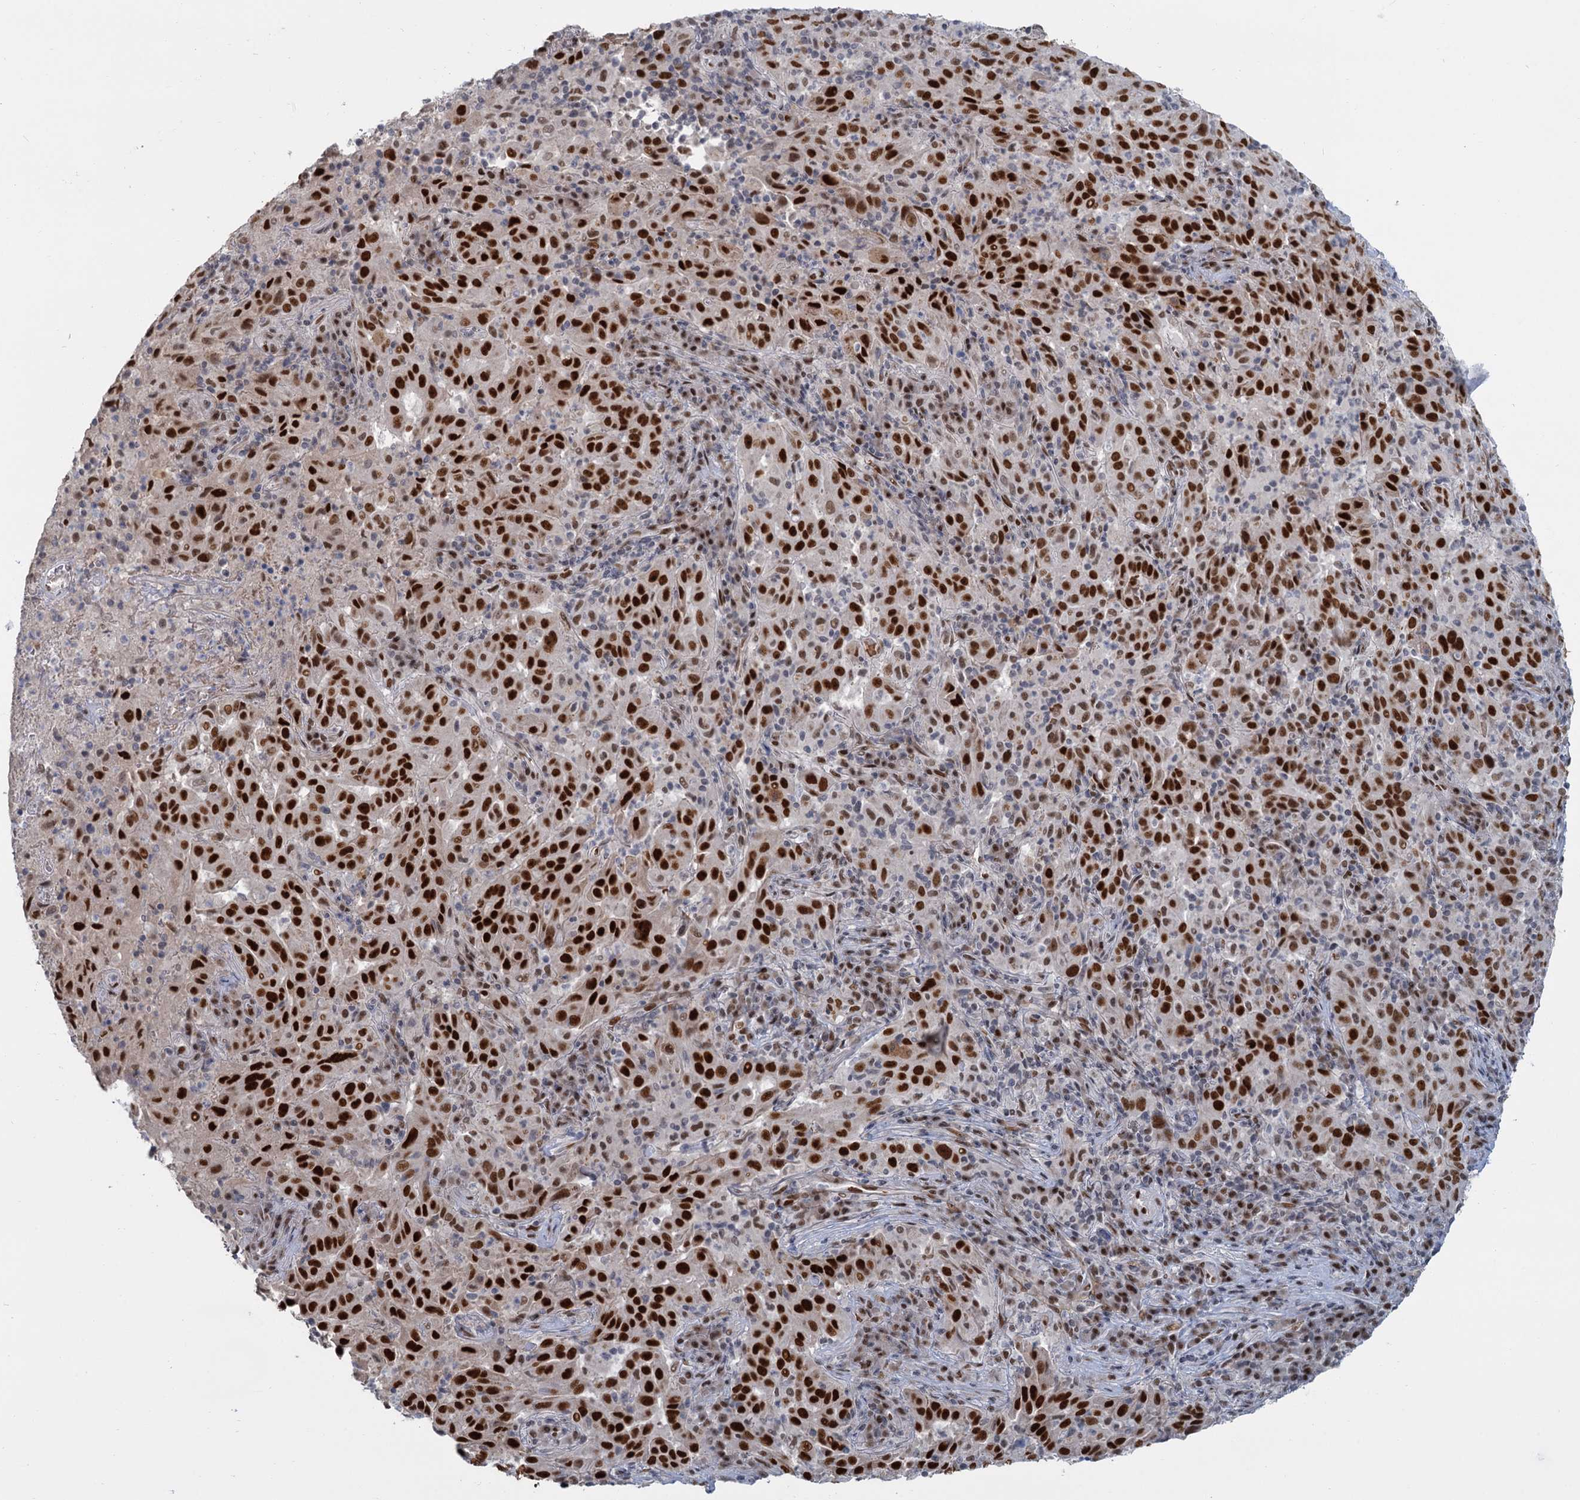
{"staining": {"intensity": "strong", "quantity": ">75%", "location": "nuclear"}, "tissue": "pancreatic cancer", "cell_type": "Tumor cells", "image_type": "cancer", "snomed": [{"axis": "morphology", "description": "Adenocarcinoma, NOS"}, {"axis": "topography", "description": "Pancreas"}], "caption": "Protein expression by immunohistochemistry demonstrates strong nuclear expression in about >75% of tumor cells in pancreatic cancer.", "gene": "RPRD1A", "patient": {"sex": "male", "age": 63}}